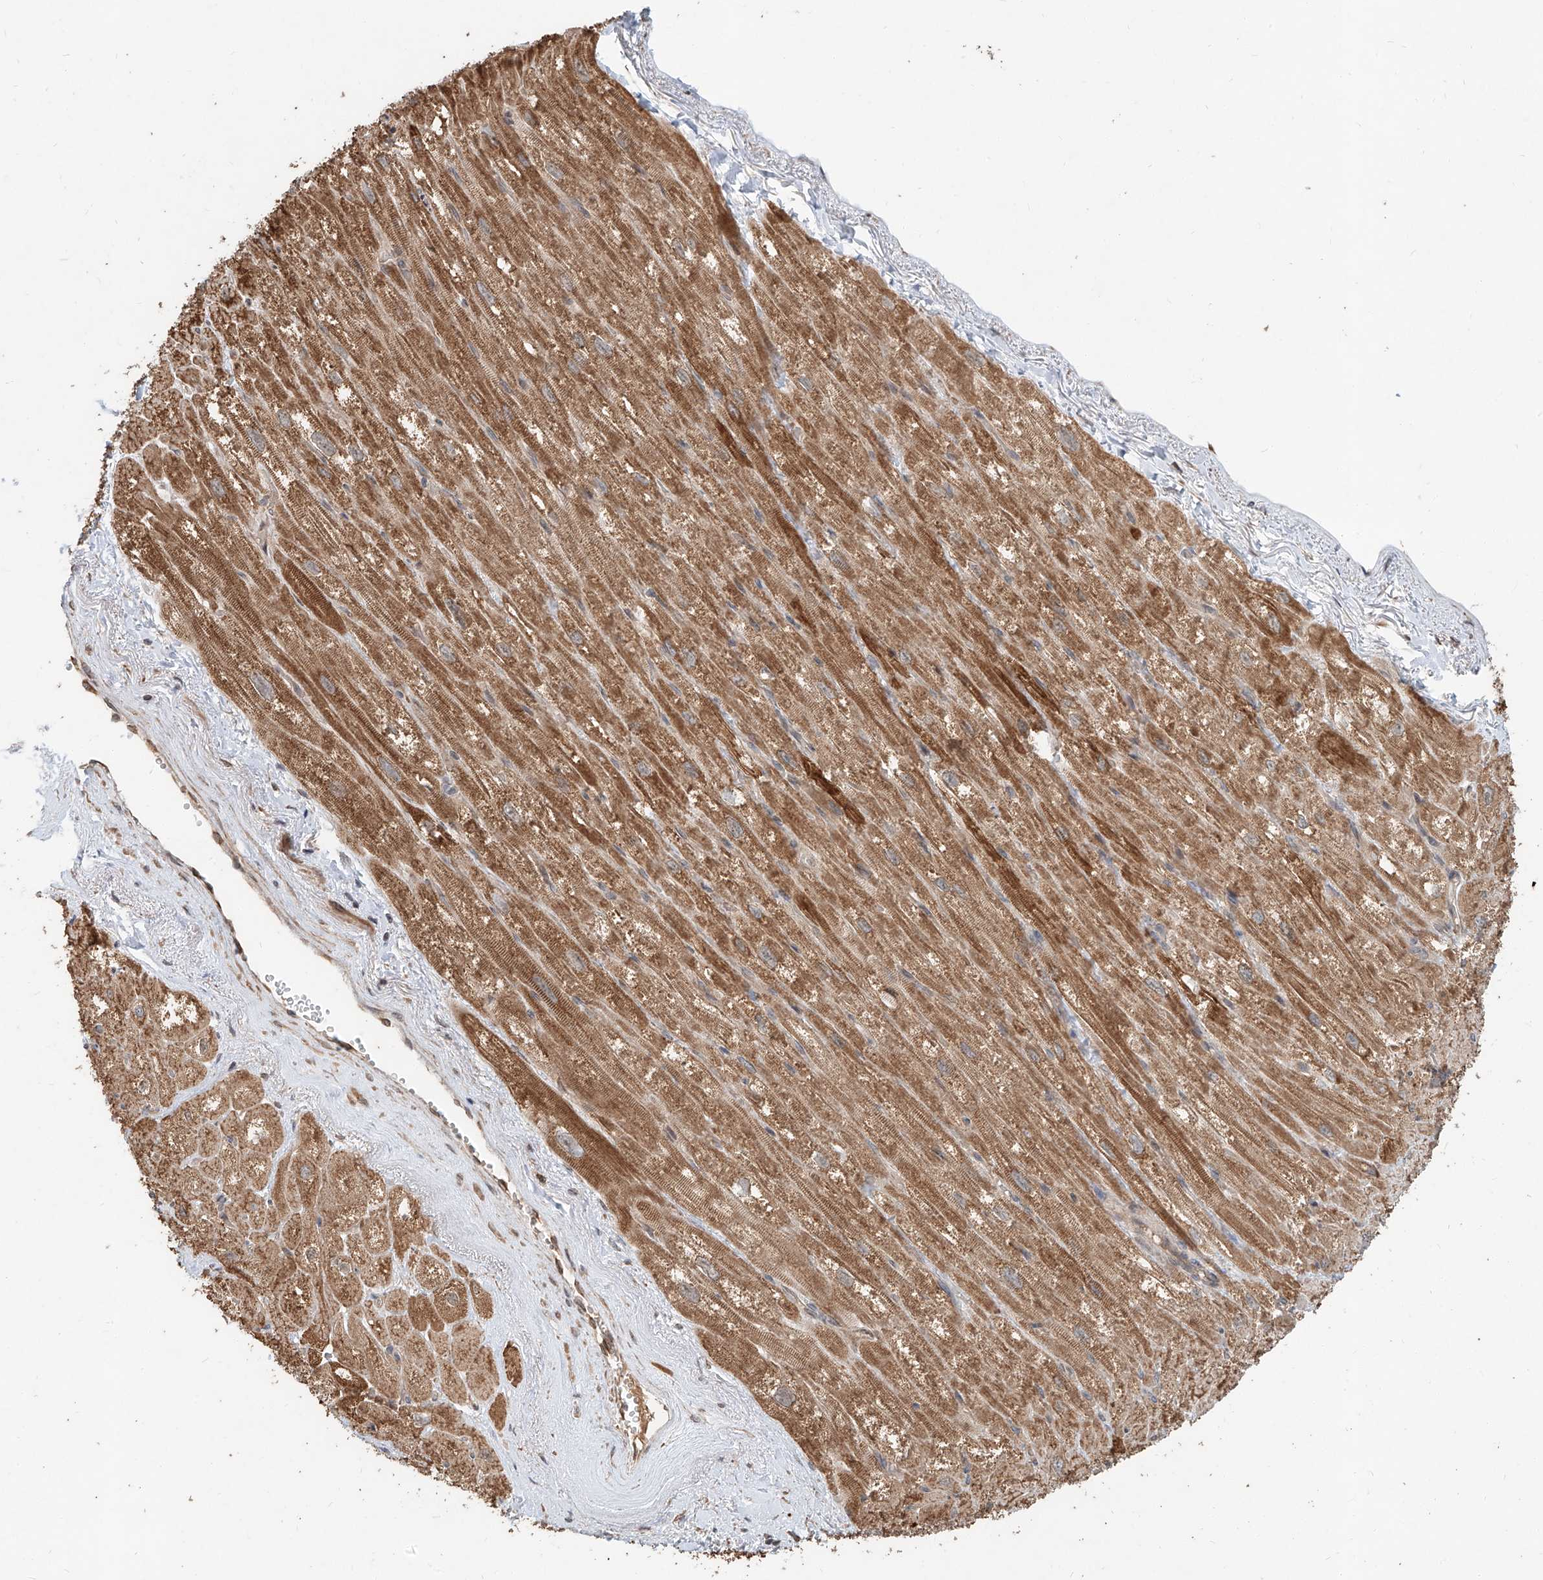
{"staining": {"intensity": "strong", "quantity": ">75%", "location": "cytoplasmic/membranous"}, "tissue": "heart muscle", "cell_type": "Cardiomyocytes", "image_type": "normal", "snomed": [{"axis": "morphology", "description": "Normal tissue, NOS"}, {"axis": "topography", "description": "Heart"}], "caption": "Unremarkable heart muscle shows strong cytoplasmic/membranous staining in approximately >75% of cardiomyocytes, visualized by immunohistochemistry. The protein of interest is stained brown, and the nuclei are stained in blue (DAB (3,3'-diaminobenzidine) IHC with brightfield microscopy, high magnification).", "gene": "STX19", "patient": {"sex": "male", "age": 50}}